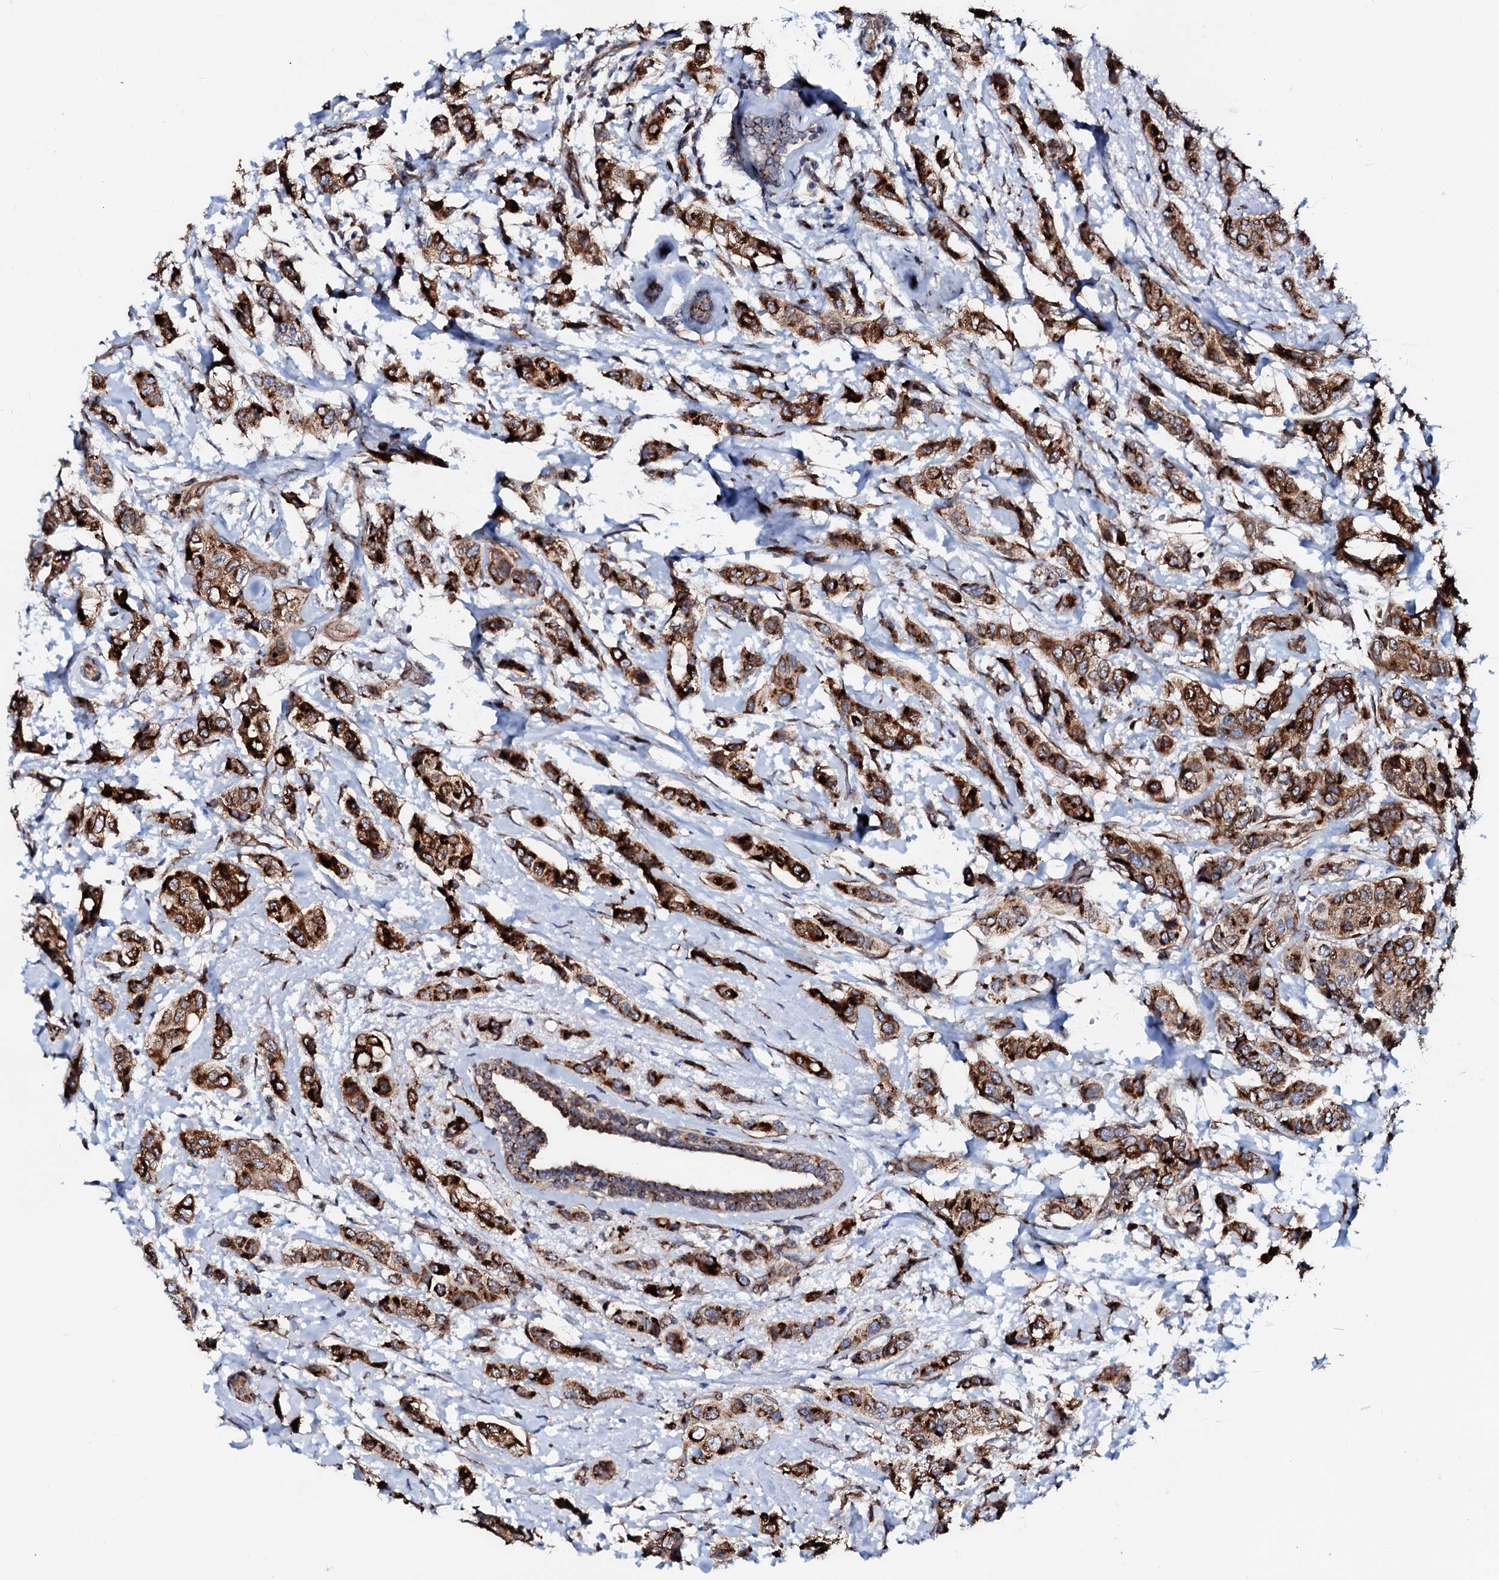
{"staining": {"intensity": "strong", "quantity": ">75%", "location": "cytoplasmic/membranous"}, "tissue": "breast cancer", "cell_type": "Tumor cells", "image_type": "cancer", "snomed": [{"axis": "morphology", "description": "Lobular carcinoma"}, {"axis": "topography", "description": "Breast"}], "caption": "Human lobular carcinoma (breast) stained with a protein marker reveals strong staining in tumor cells.", "gene": "TMCO3", "patient": {"sex": "female", "age": 51}}